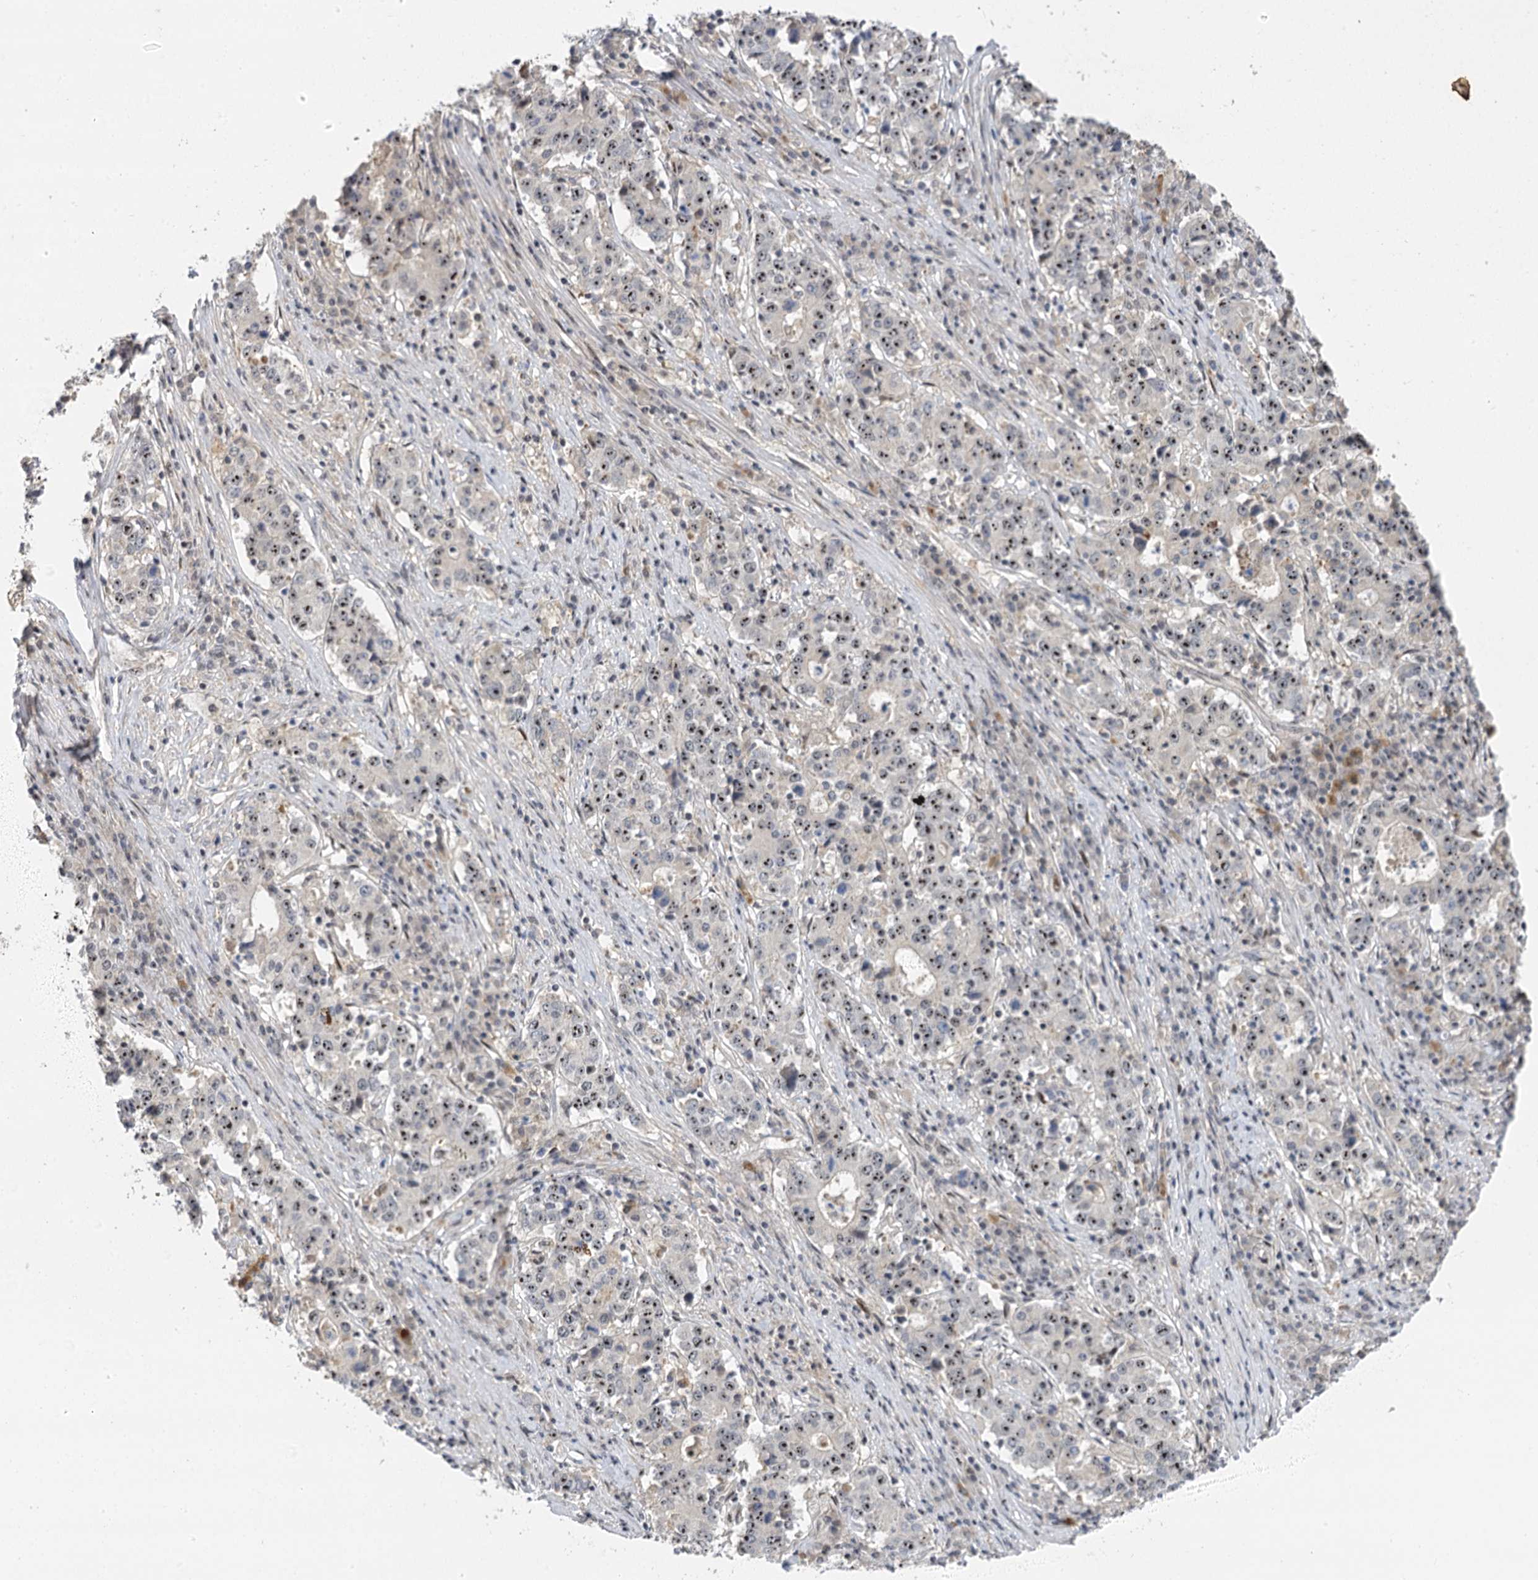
{"staining": {"intensity": "weak", "quantity": "<25%", "location": "nuclear"}, "tissue": "stomach cancer", "cell_type": "Tumor cells", "image_type": "cancer", "snomed": [{"axis": "morphology", "description": "Adenocarcinoma, NOS"}, {"axis": "topography", "description": "Stomach"}], "caption": "Tumor cells are negative for protein expression in human stomach cancer.", "gene": "IL11RA", "patient": {"sex": "male", "age": 59}}